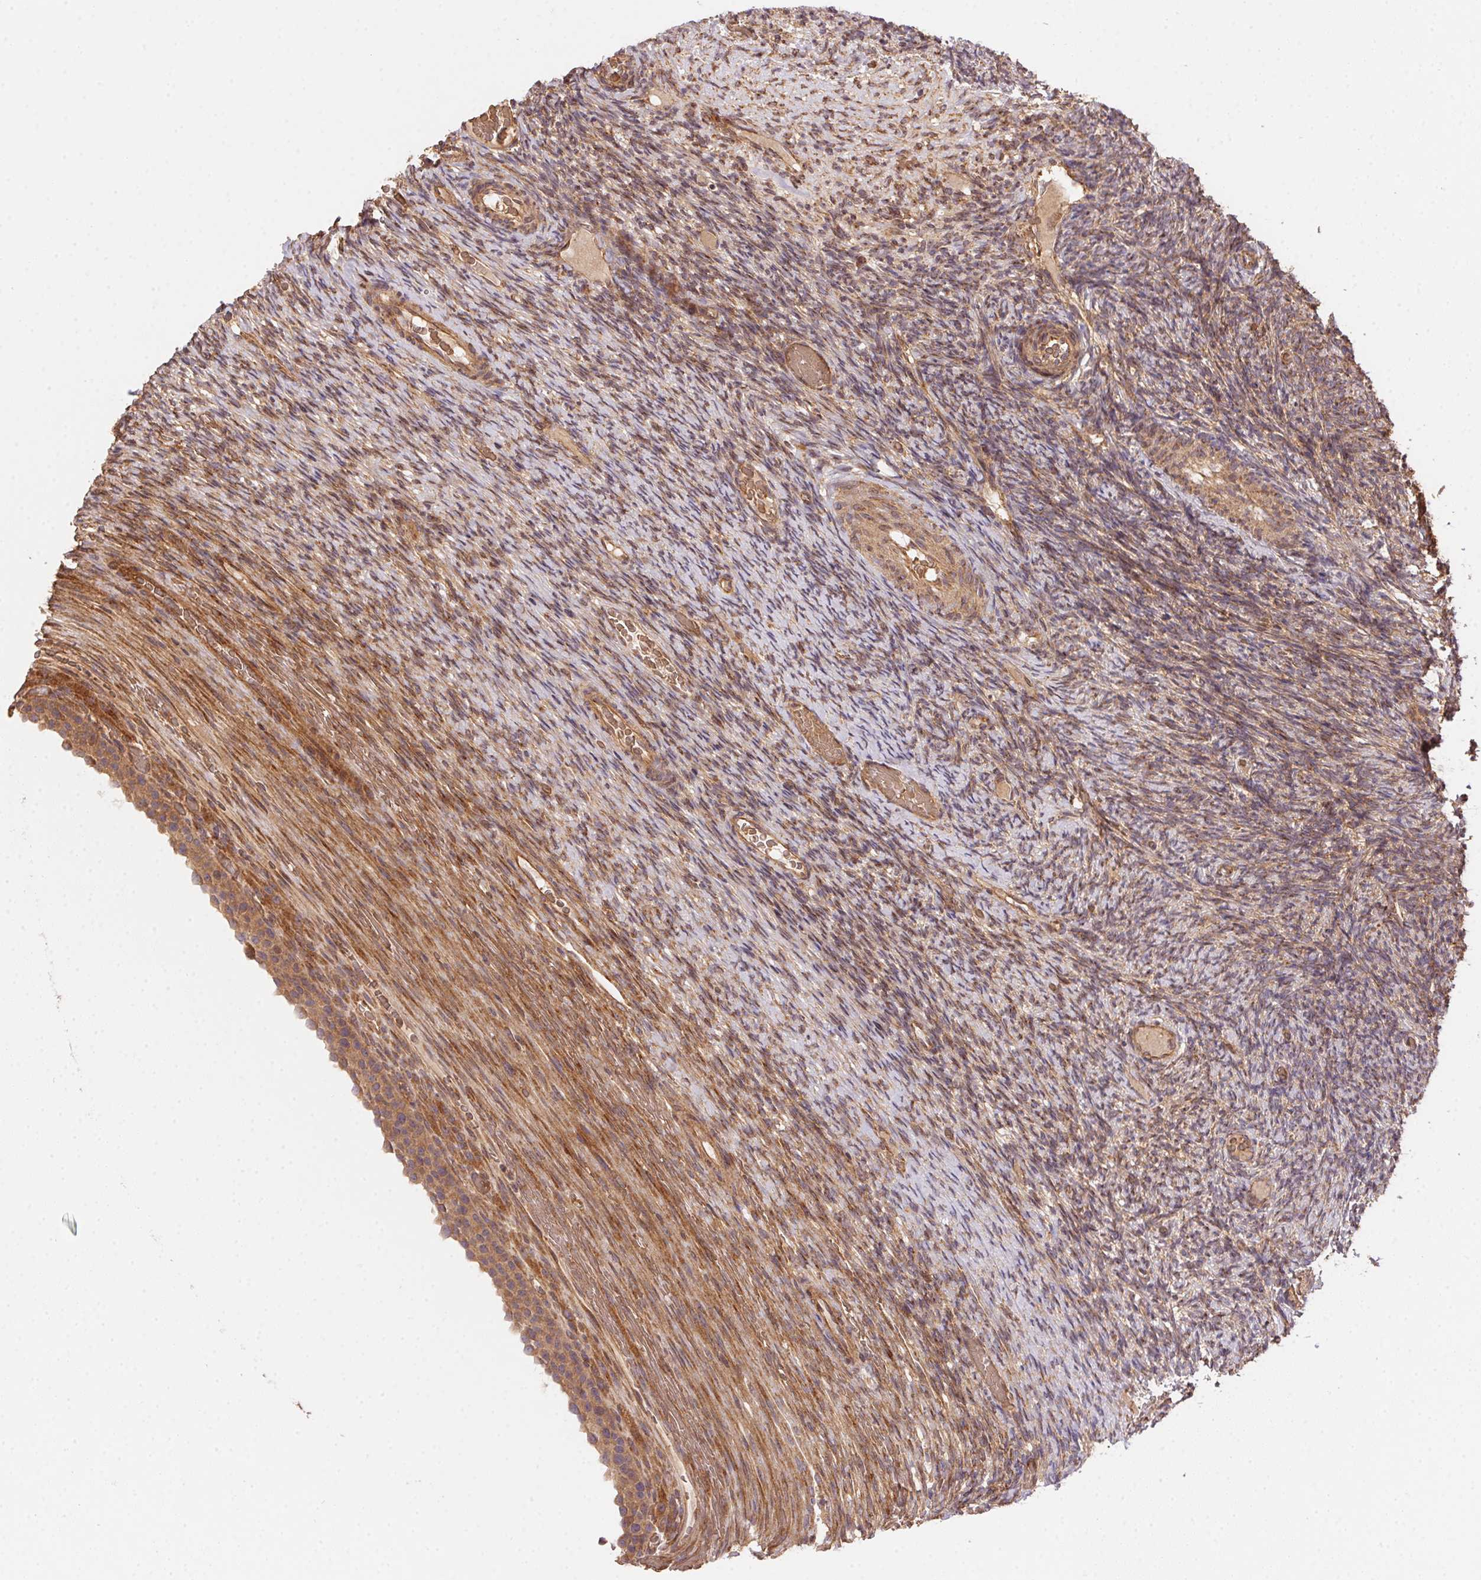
{"staining": {"intensity": "moderate", "quantity": "25%-75%", "location": "cytoplasmic/membranous"}, "tissue": "ovary", "cell_type": "Ovarian stroma cells", "image_type": "normal", "snomed": [{"axis": "morphology", "description": "Normal tissue, NOS"}, {"axis": "topography", "description": "Ovary"}], "caption": "Protein expression analysis of normal human ovary reveals moderate cytoplasmic/membranous staining in approximately 25%-75% of ovarian stroma cells. Using DAB (3,3'-diaminobenzidine) (brown) and hematoxylin (blue) stains, captured at high magnification using brightfield microscopy.", "gene": "USE1", "patient": {"sex": "female", "age": 34}}